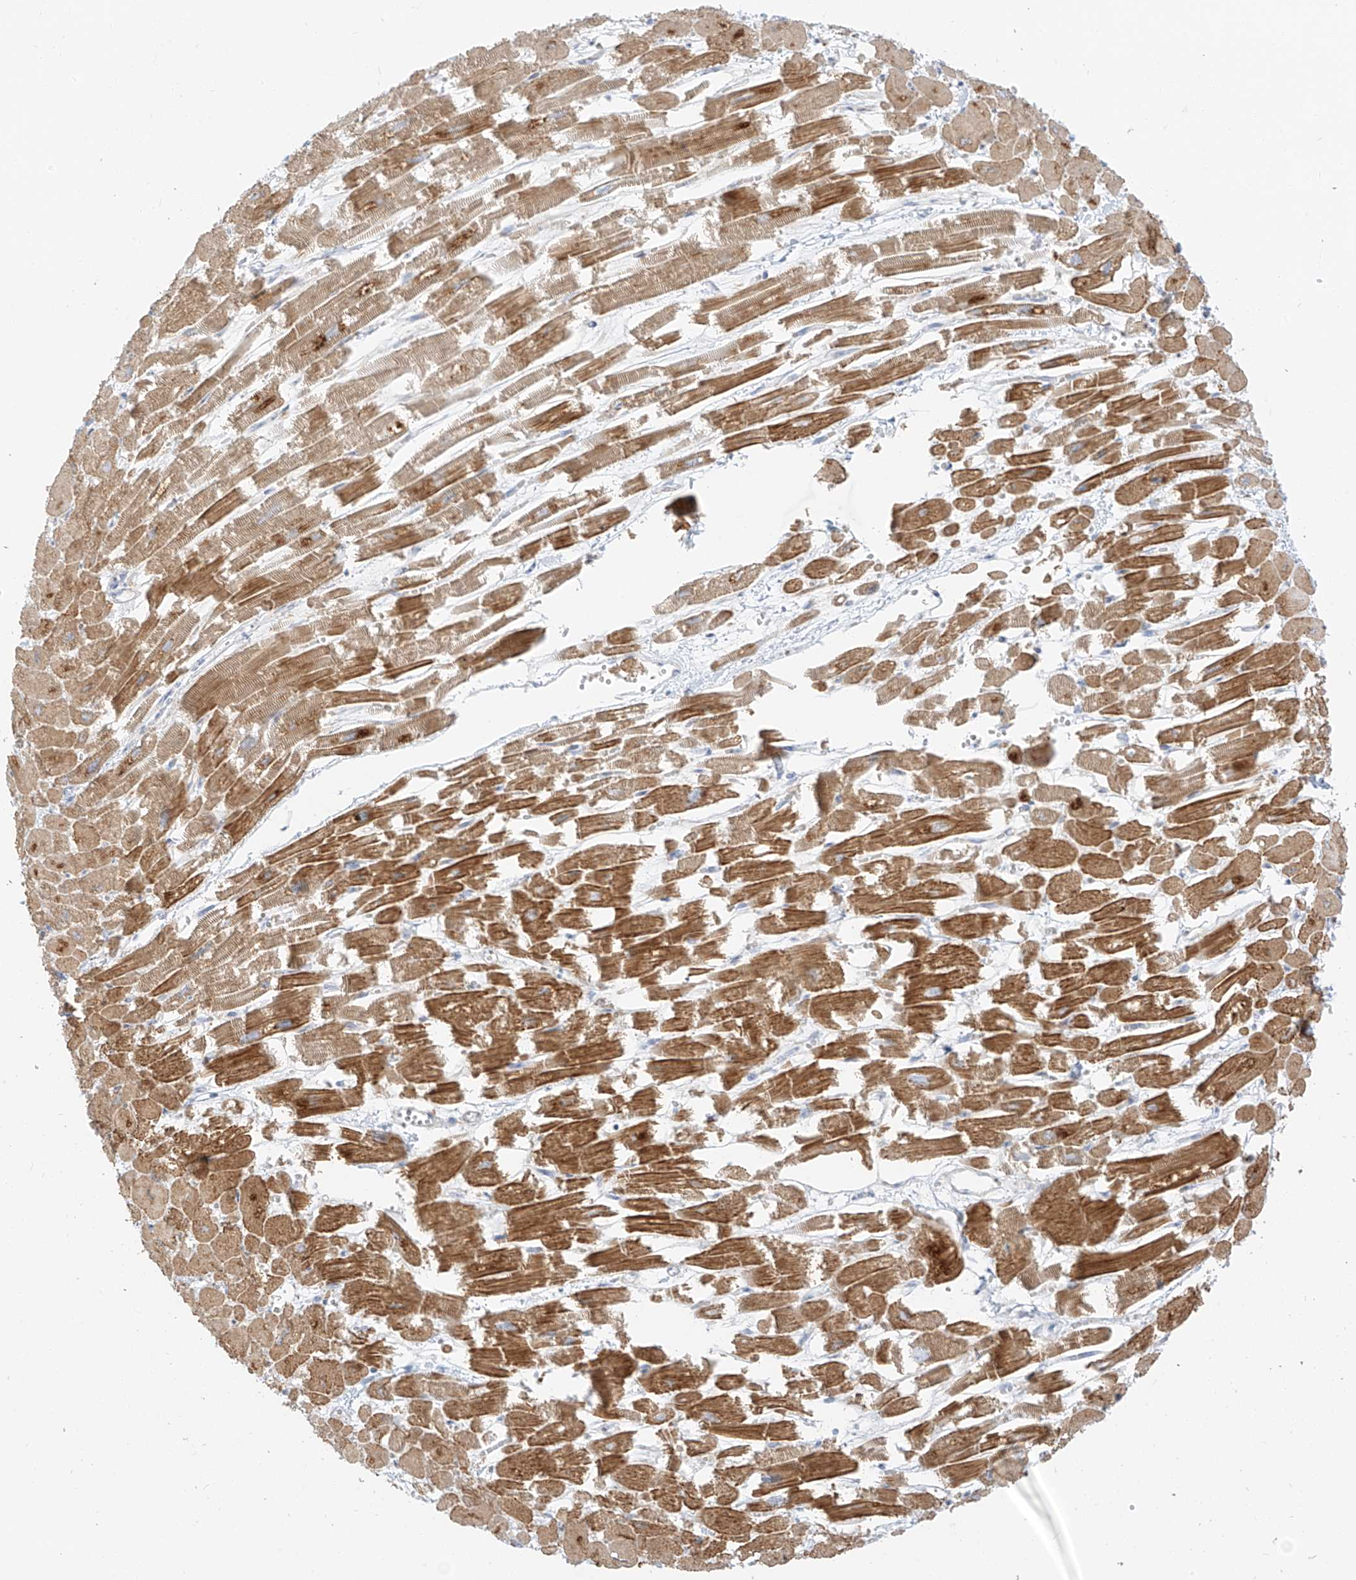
{"staining": {"intensity": "moderate", "quantity": "25%-75%", "location": "cytoplasmic/membranous"}, "tissue": "heart muscle", "cell_type": "Cardiomyocytes", "image_type": "normal", "snomed": [{"axis": "morphology", "description": "Normal tissue, NOS"}, {"axis": "topography", "description": "Heart"}], "caption": "This is a histology image of immunohistochemistry (IHC) staining of benign heart muscle, which shows moderate expression in the cytoplasmic/membranous of cardiomyocytes.", "gene": "SLC35F6", "patient": {"sex": "male", "age": 54}}